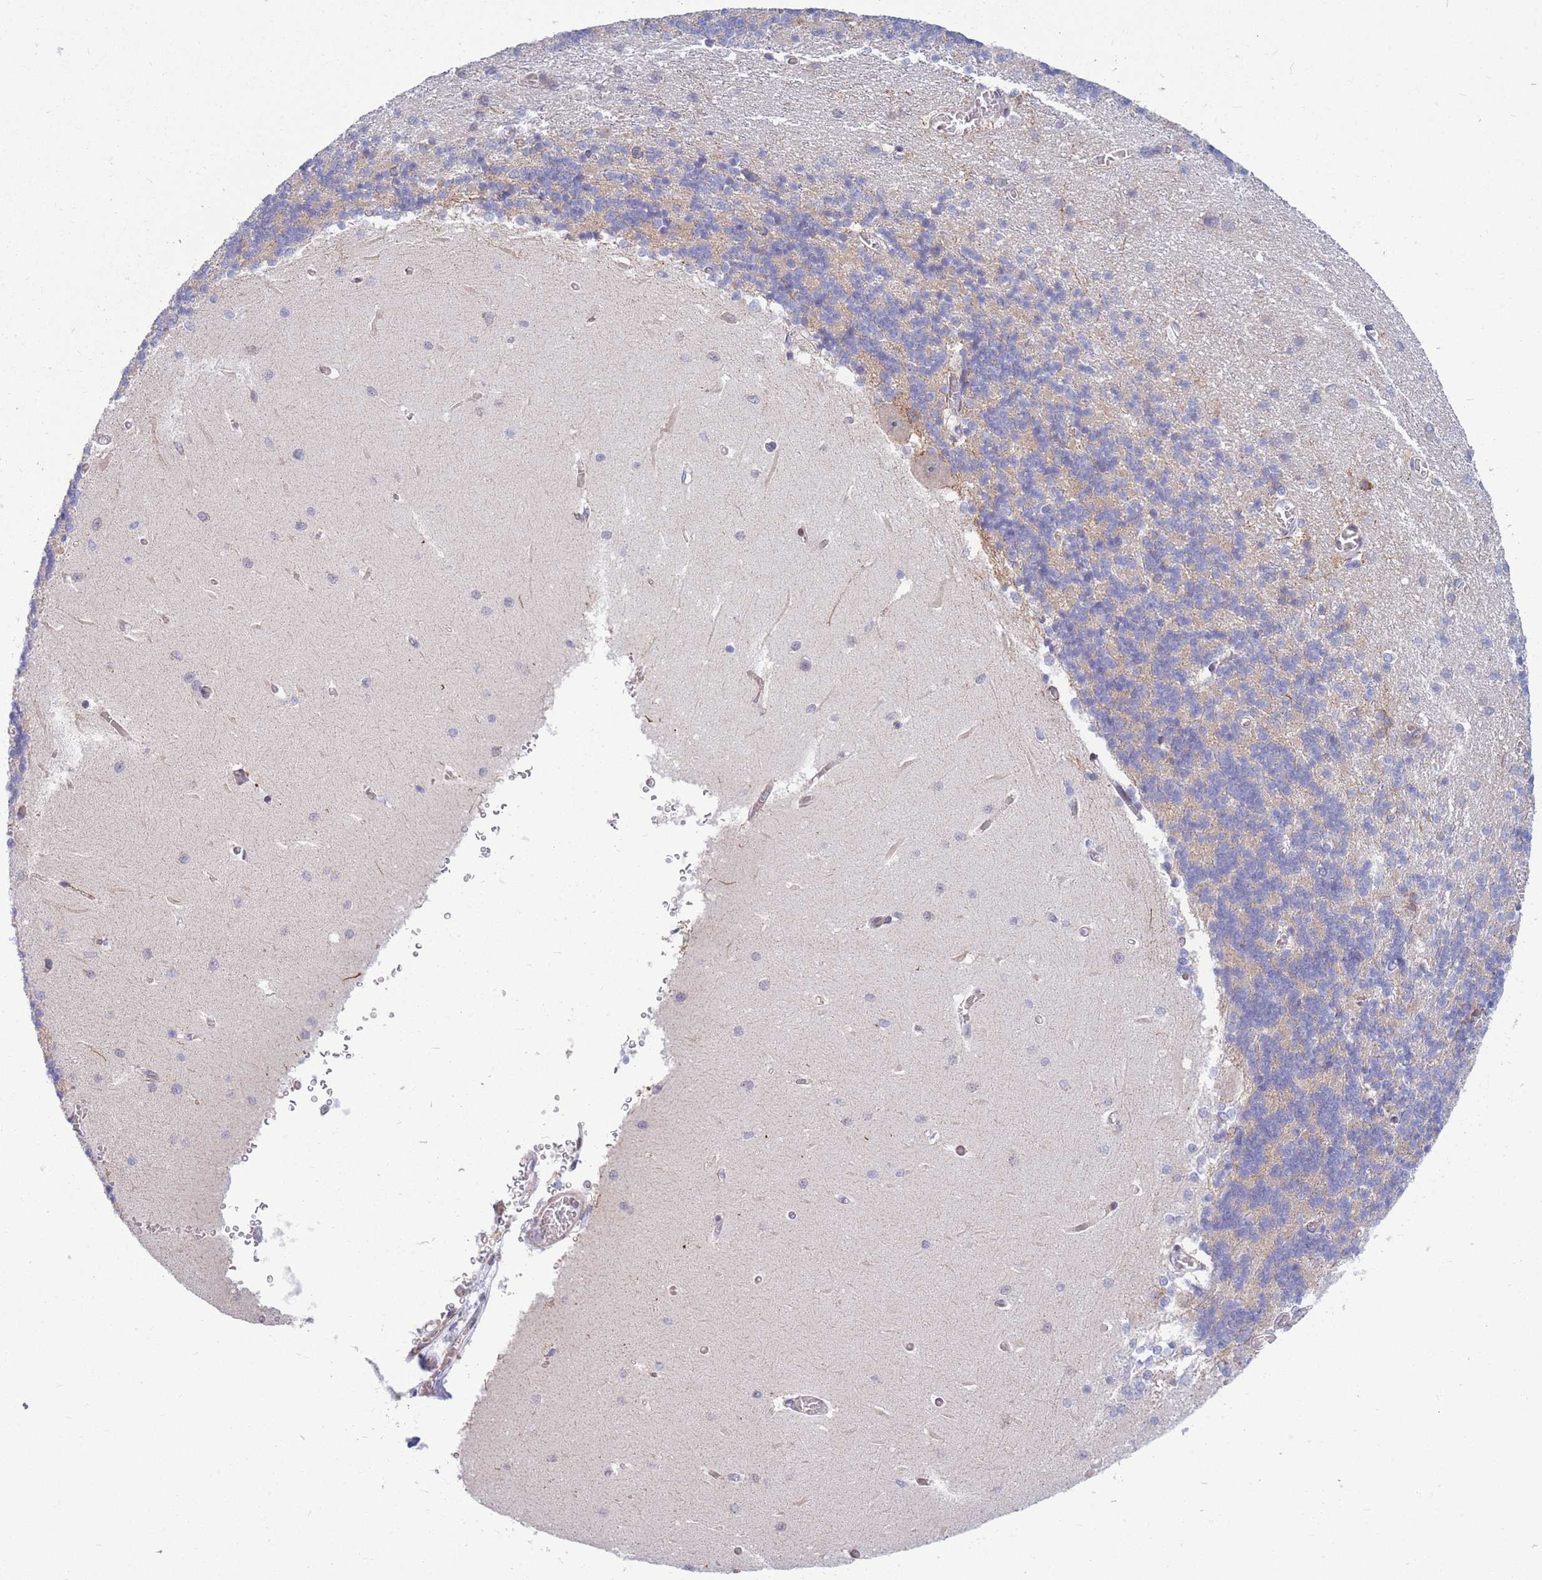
{"staining": {"intensity": "moderate", "quantity": ">75%", "location": "cytoplasmic/membranous"}, "tissue": "cerebellum", "cell_type": "Cells in granular layer", "image_type": "normal", "snomed": [{"axis": "morphology", "description": "Normal tissue, NOS"}, {"axis": "topography", "description": "Cerebellum"}], "caption": "The photomicrograph shows staining of unremarkable cerebellum, revealing moderate cytoplasmic/membranous protein expression (brown color) within cells in granular layer. Immunohistochemistry (ihc) stains the protein in brown and the nuclei are stained blue.", "gene": "HSPE1", "patient": {"sex": "male", "age": 37}}